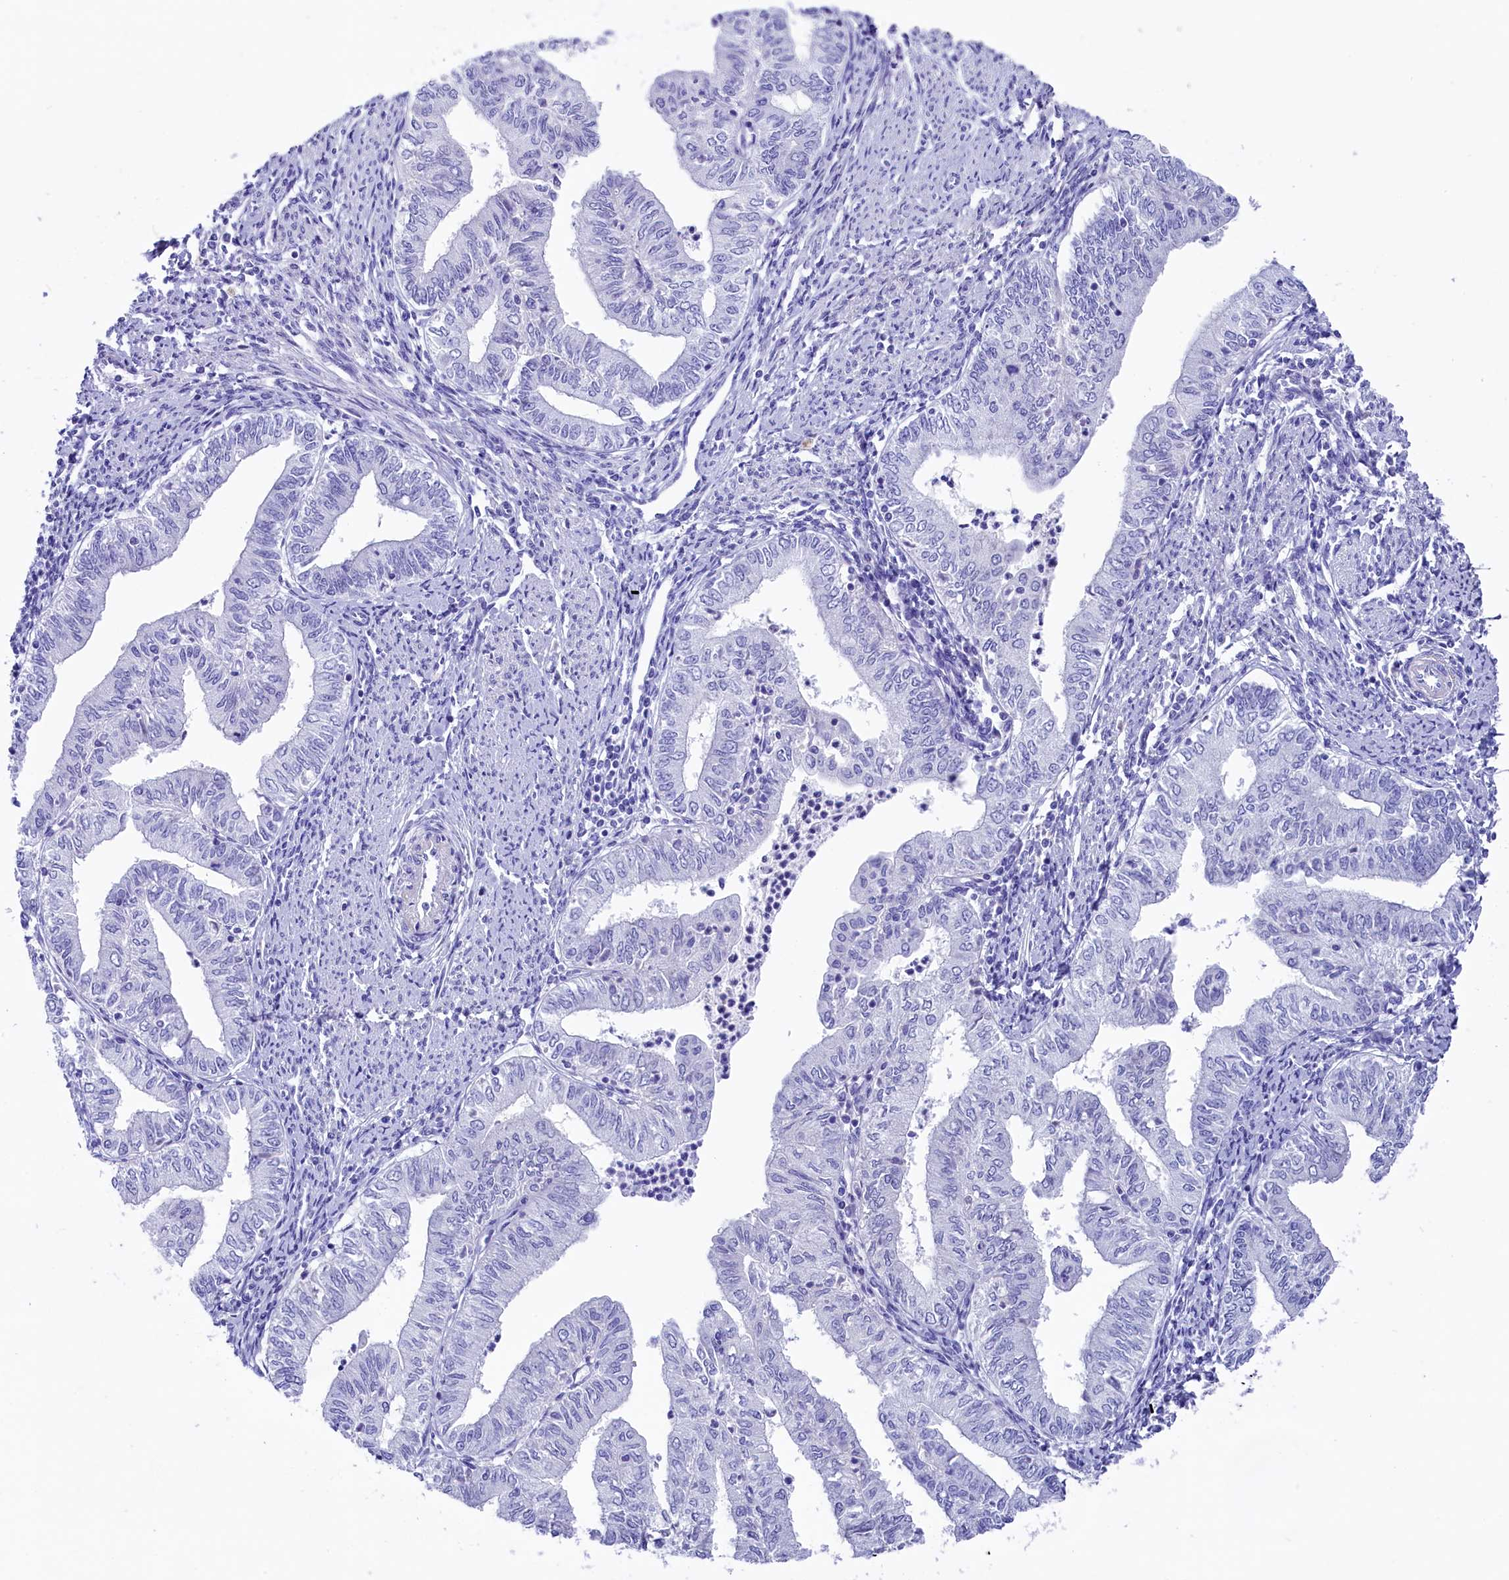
{"staining": {"intensity": "negative", "quantity": "none", "location": "none"}, "tissue": "endometrial cancer", "cell_type": "Tumor cells", "image_type": "cancer", "snomed": [{"axis": "morphology", "description": "Adenocarcinoma, NOS"}, {"axis": "topography", "description": "Endometrium"}], "caption": "The IHC photomicrograph has no significant expression in tumor cells of endometrial adenocarcinoma tissue.", "gene": "SKIDA1", "patient": {"sex": "female", "age": 66}}